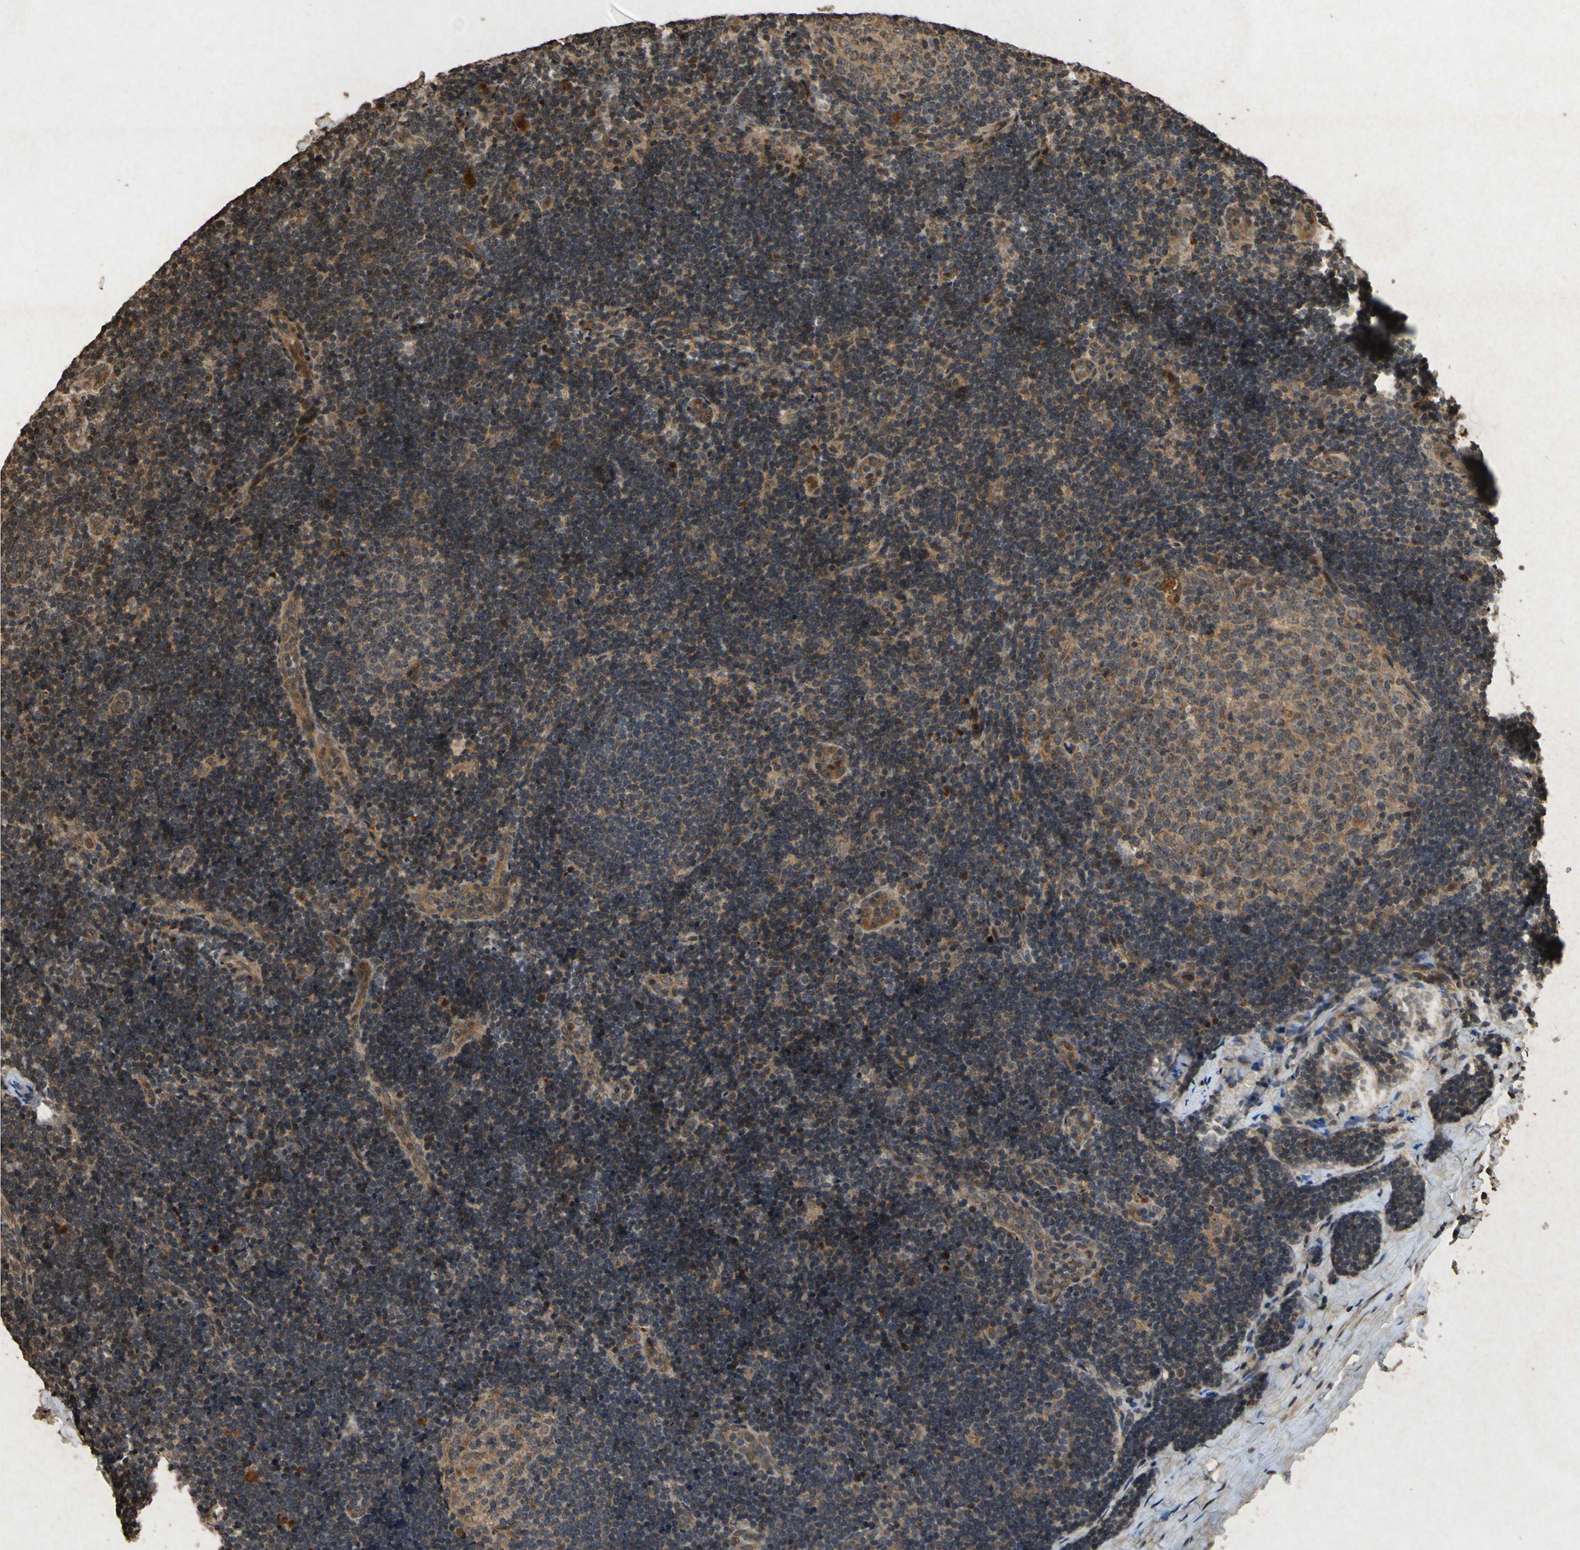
{"staining": {"intensity": "moderate", "quantity": ">75%", "location": "cytoplasmic/membranous"}, "tissue": "lymph node", "cell_type": "Germinal center cells", "image_type": "normal", "snomed": [{"axis": "morphology", "description": "Normal tissue, NOS"}, {"axis": "topography", "description": "Lymph node"}], "caption": "A brown stain shows moderate cytoplasmic/membranous expression of a protein in germinal center cells of normal lymph node.", "gene": "ATP6V1H", "patient": {"sex": "female", "age": 14}}